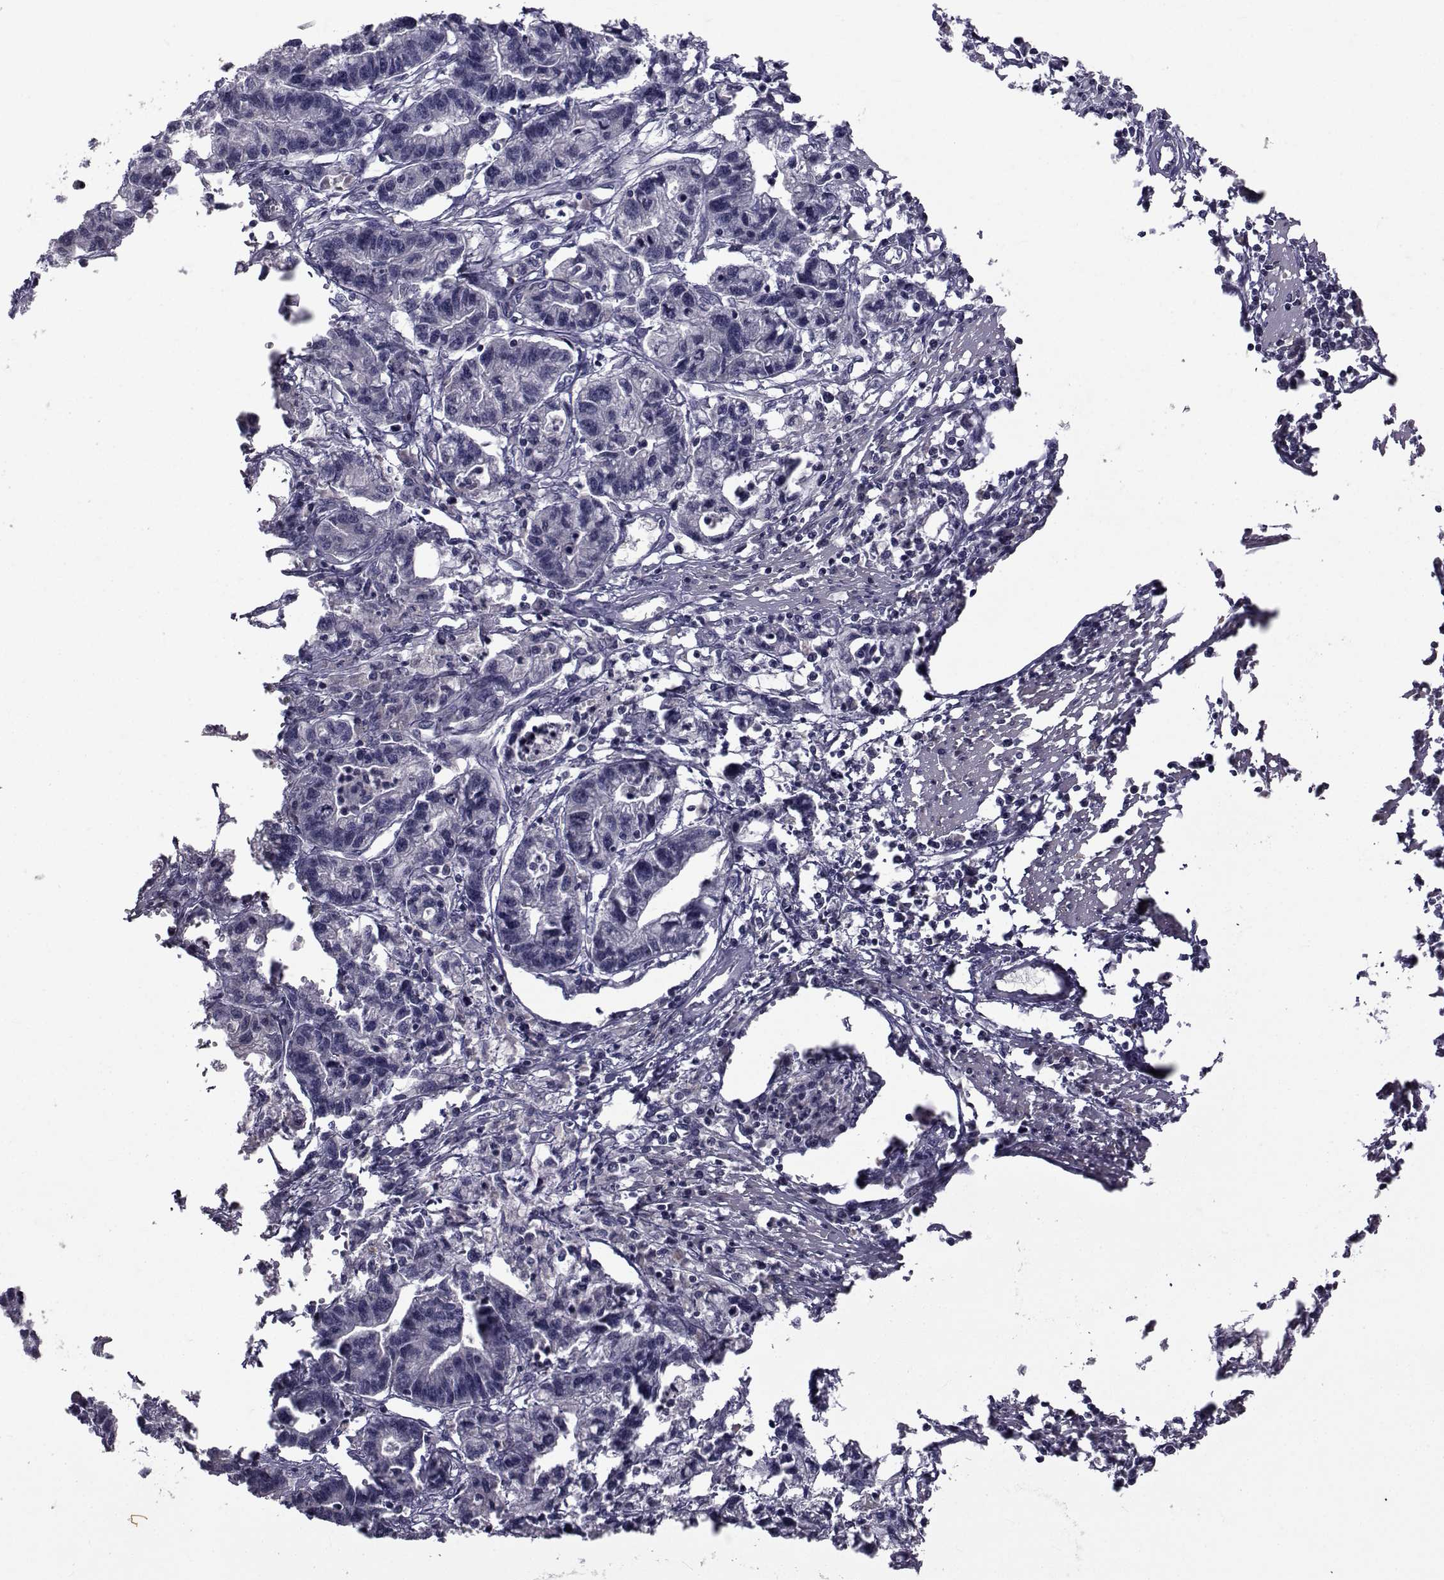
{"staining": {"intensity": "negative", "quantity": "none", "location": "none"}, "tissue": "stomach cancer", "cell_type": "Tumor cells", "image_type": "cancer", "snomed": [{"axis": "morphology", "description": "Adenocarcinoma, NOS"}, {"axis": "topography", "description": "Stomach"}], "caption": "Immunohistochemistry micrograph of neoplastic tissue: stomach cancer (adenocarcinoma) stained with DAB (3,3'-diaminobenzidine) exhibits no significant protein staining in tumor cells.", "gene": "FDXR", "patient": {"sex": "male", "age": 83}}